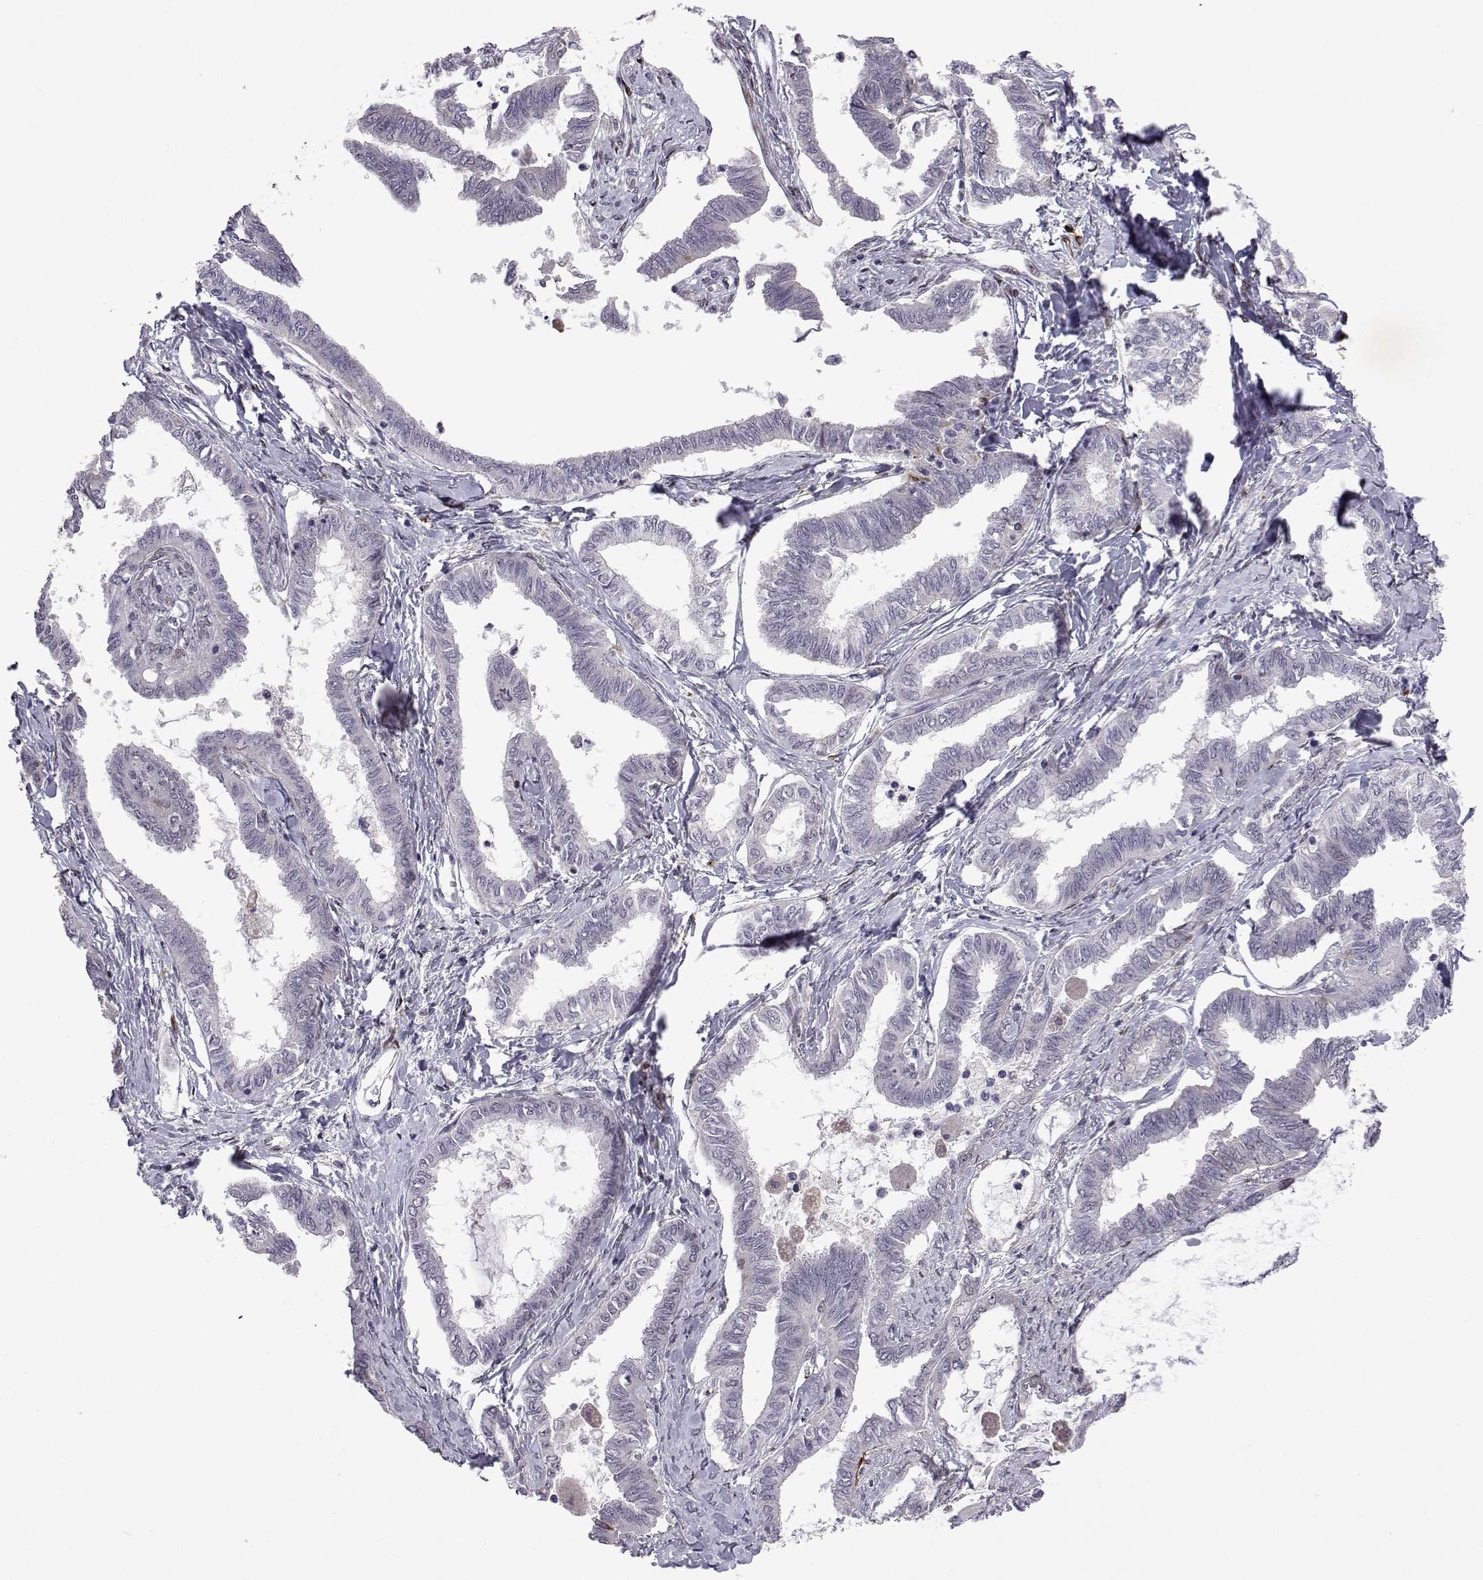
{"staining": {"intensity": "negative", "quantity": "none", "location": "none"}, "tissue": "ovarian cancer", "cell_type": "Tumor cells", "image_type": "cancer", "snomed": [{"axis": "morphology", "description": "Carcinoma, endometroid"}, {"axis": "topography", "description": "Ovary"}], "caption": "A high-resolution image shows immunohistochemistry staining of ovarian endometroid carcinoma, which exhibits no significant expression in tumor cells. The staining is performed using DAB brown chromogen with nuclei counter-stained in using hematoxylin.", "gene": "EFCAB3", "patient": {"sex": "female", "age": 70}}